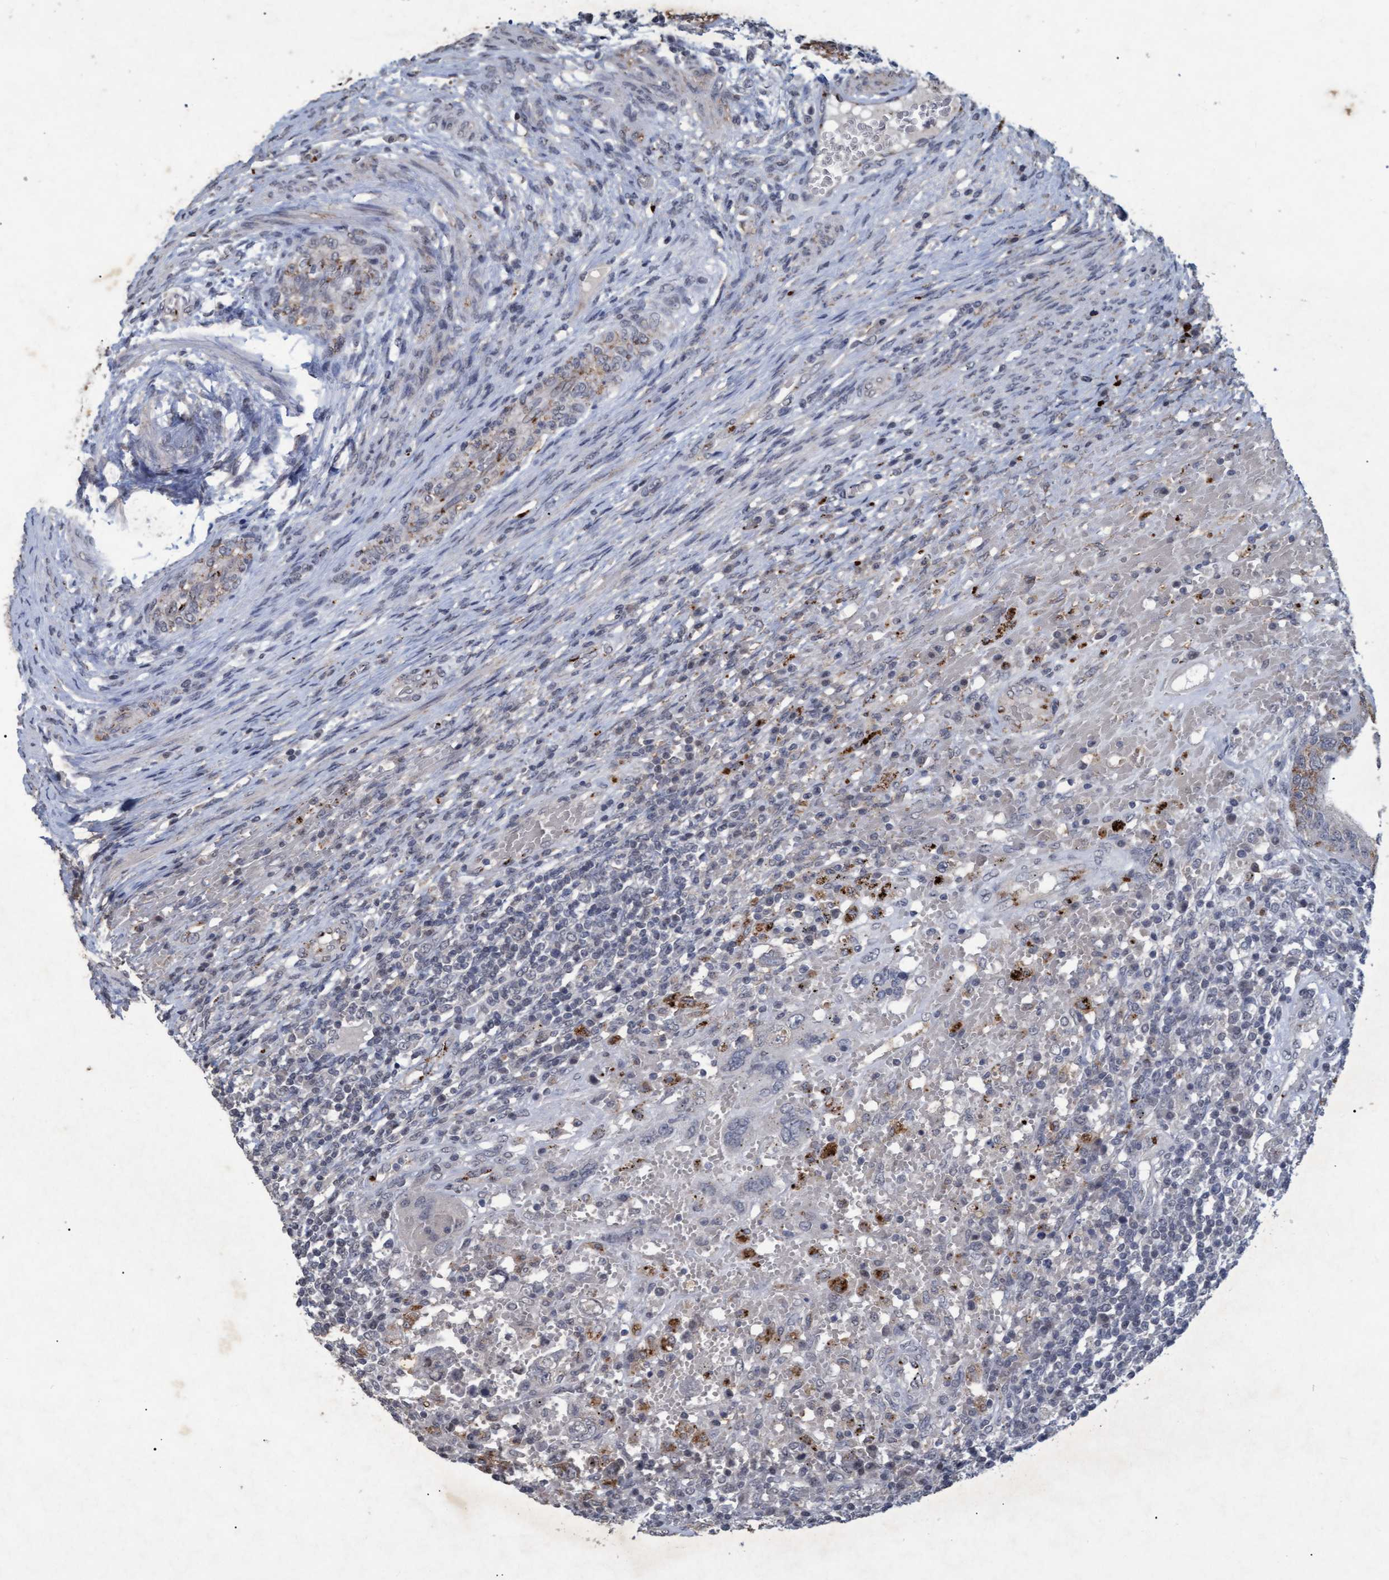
{"staining": {"intensity": "negative", "quantity": "none", "location": "none"}, "tissue": "testis cancer", "cell_type": "Tumor cells", "image_type": "cancer", "snomed": [{"axis": "morphology", "description": "Carcinoma, Embryonal, NOS"}, {"axis": "topography", "description": "Testis"}], "caption": "DAB immunohistochemical staining of human testis cancer (embryonal carcinoma) demonstrates no significant staining in tumor cells. (Stains: DAB immunohistochemistry (IHC) with hematoxylin counter stain, Microscopy: brightfield microscopy at high magnification).", "gene": "GALC", "patient": {"sex": "male", "age": 26}}